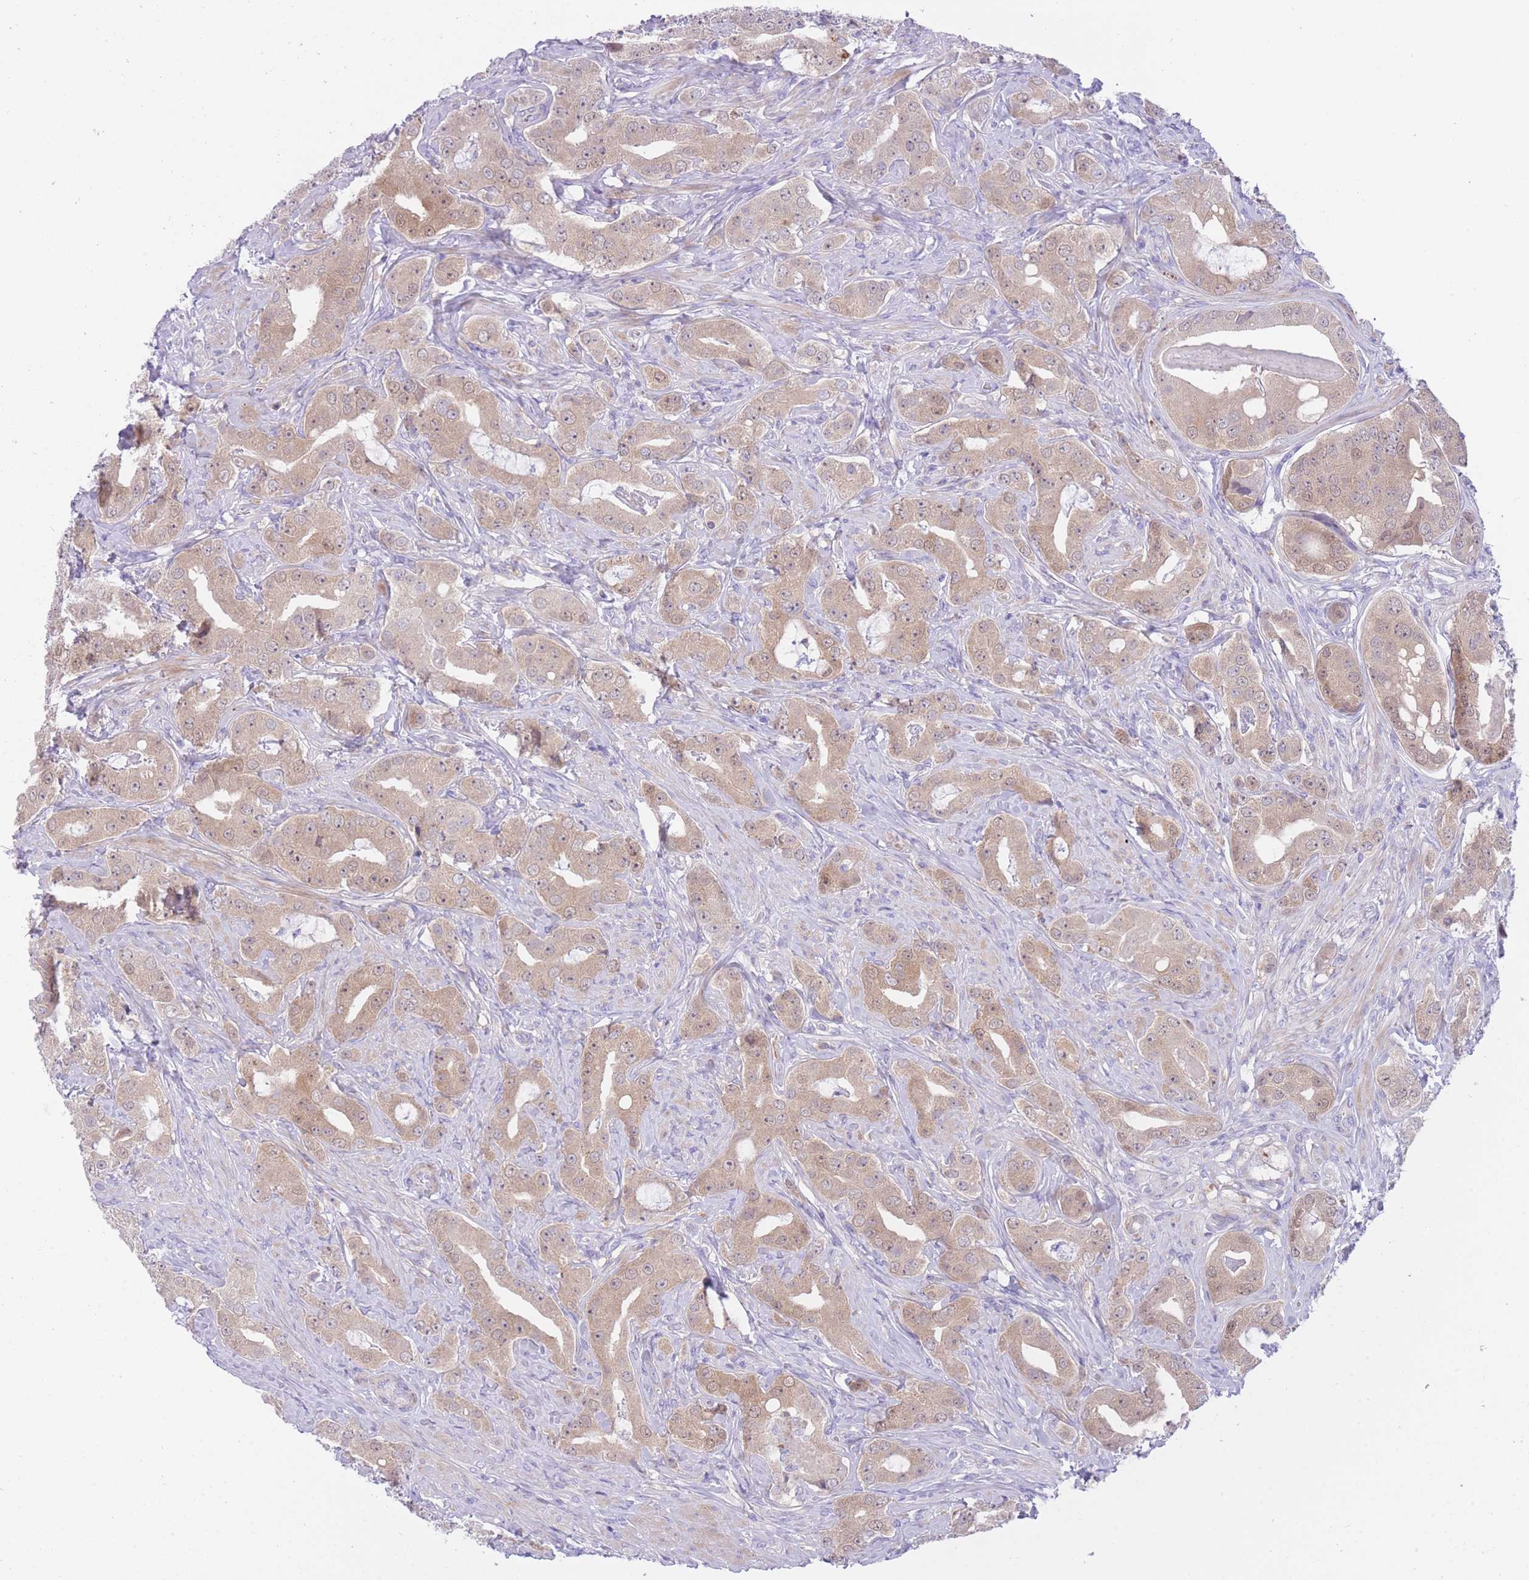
{"staining": {"intensity": "weak", "quantity": ">75%", "location": "cytoplasmic/membranous"}, "tissue": "prostate cancer", "cell_type": "Tumor cells", "image_type": "cancer", "snomed": [{"axis": "morphology", "description": "Adenocarcinoma, High grade"}, {"axis": "topography", "description": "Prostate"}], "caption": "Protein staining of prostate cancer (high-grade adenocarcinoma) tissue demonstrates weak cytoplasmic/membranous positivity in approximately >75% of tumor cells. The staining was performed using DAB to visualize the protein expression in brown, while the nuclei were stained in blue with hematoxylin (Magnification: 20x).", "gene": "QTRT1", "patient": {"sex": "male", "age": 63}}